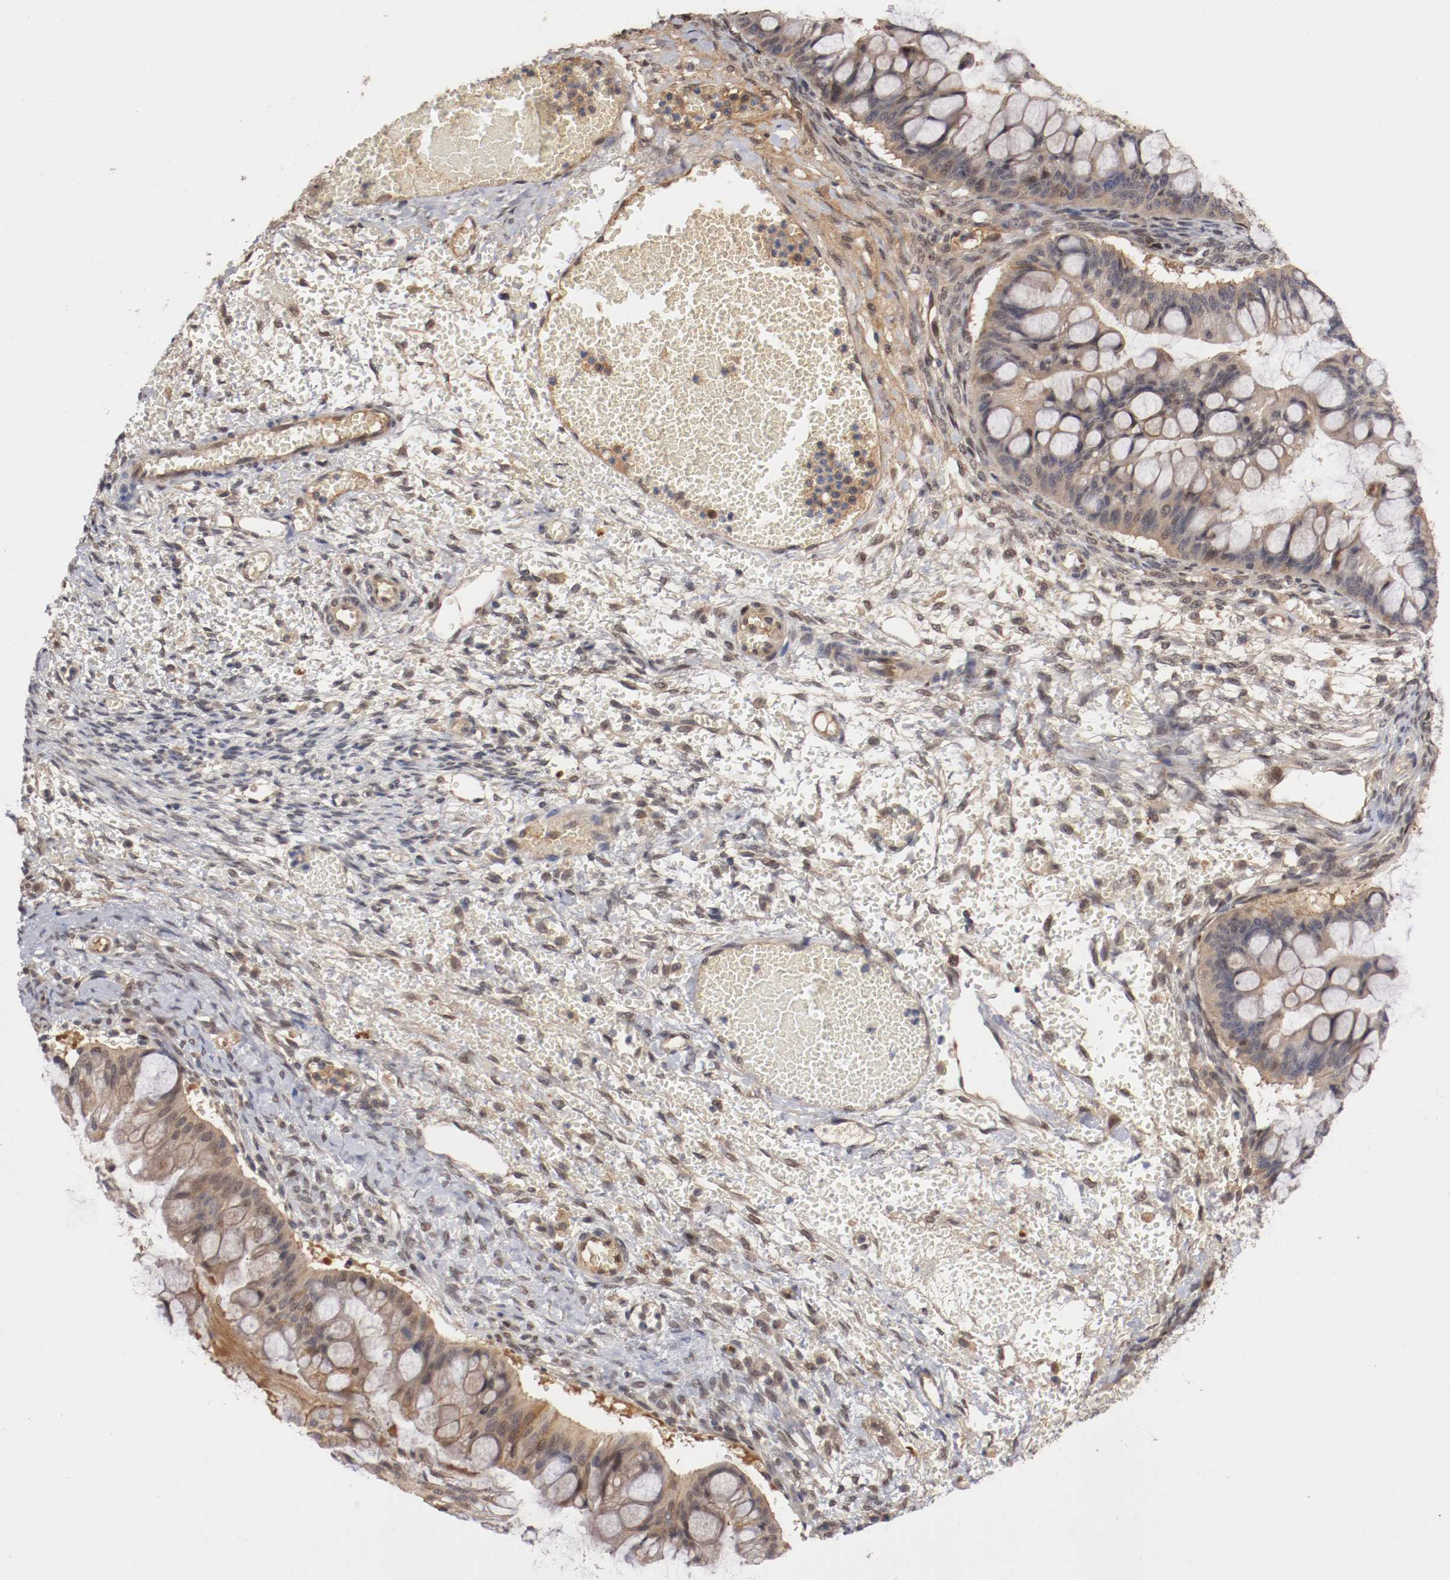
{"staining": {"intensity": "weak", "quantity": ">75%", "location": "cytoplasmic/membranous"}, "tissue": "ovarian cancer", "cell_type": "Tumor cells", "image_type": "cancer", "snomed": [{"axis": "morphology", "description": "Cystadenocarcinoma, mucinous, NOS"}, {"axis": "topography", "description": "Ovary"}], "caption": "Tumor cells show low levels of weak cytoplasmic/membranous staining in approximately >75% of cells in human ovarian cancer (mucinous cystadenocarcinoma).", "gene": "DNMT3B", "patient": {"sex": "female", "age": 73}}